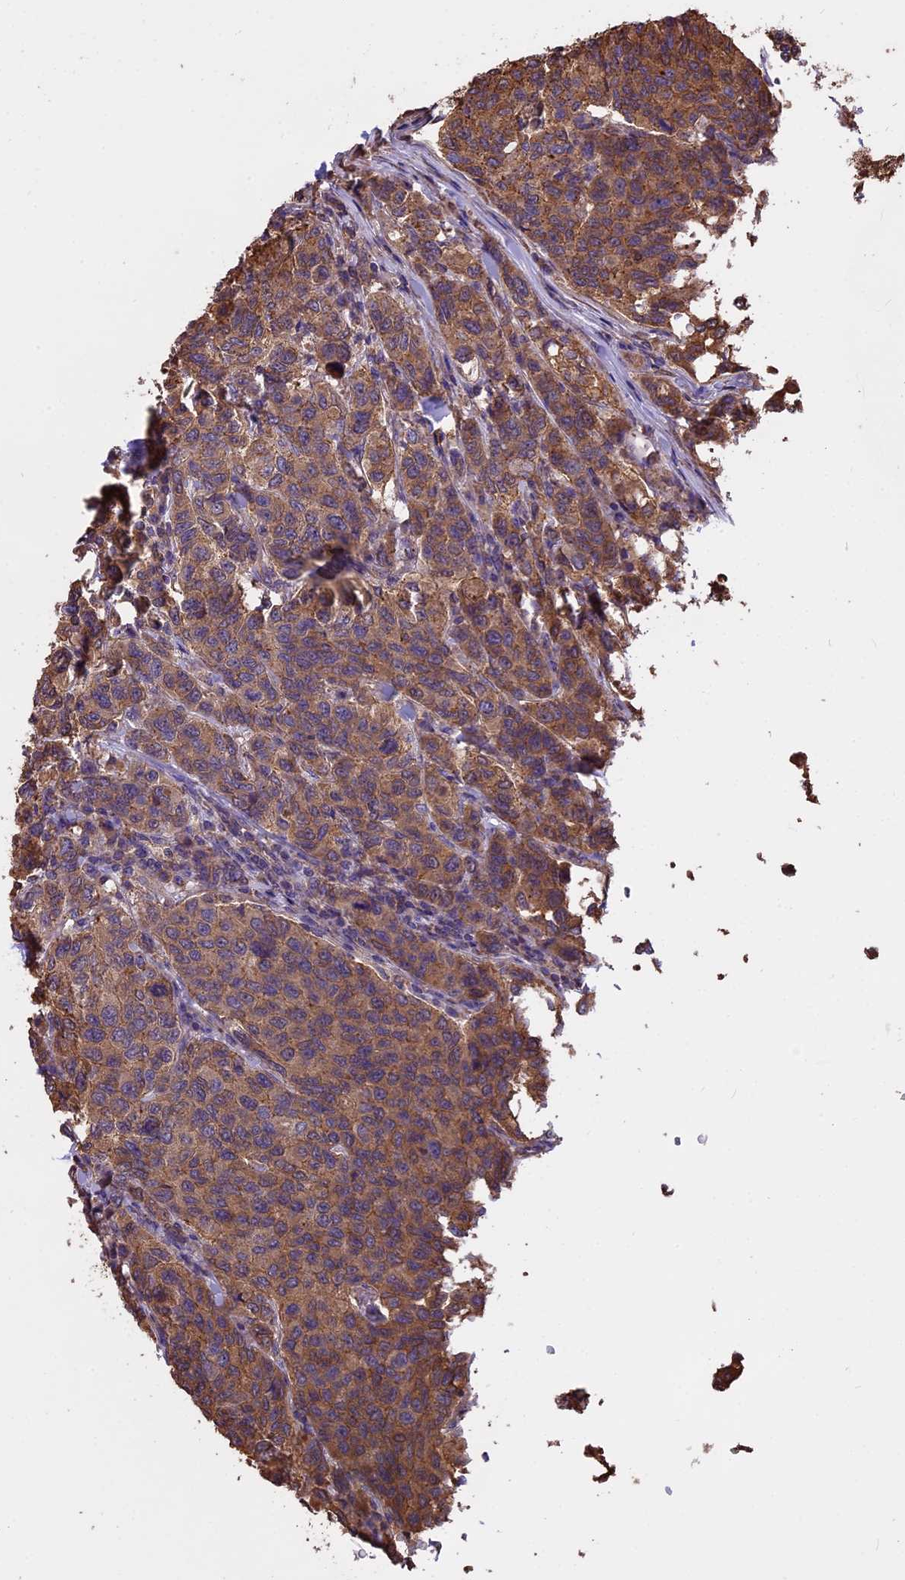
{"staining": {"intensity": "moderate", "quantity": ">75%", "location": "cytoplasmic/membranous"}, "tissue": "breast cancer", "cell_type": "Tumor cells", "image_type": "cancer", "snomed": [{"axis": "morphology", "description": "Duct carcinoma"}, {"axis": "topography", "description": "Breast"}], "caption": "Breast intraductal carcinoma tissue shows moderate cytoplasmic/membranous staining in about >75% of tumor cells (IHC, brightfield microscopy, high magnification).", "gene": "CHMP2A", "patient": {"sex": "female", "age": 55}}